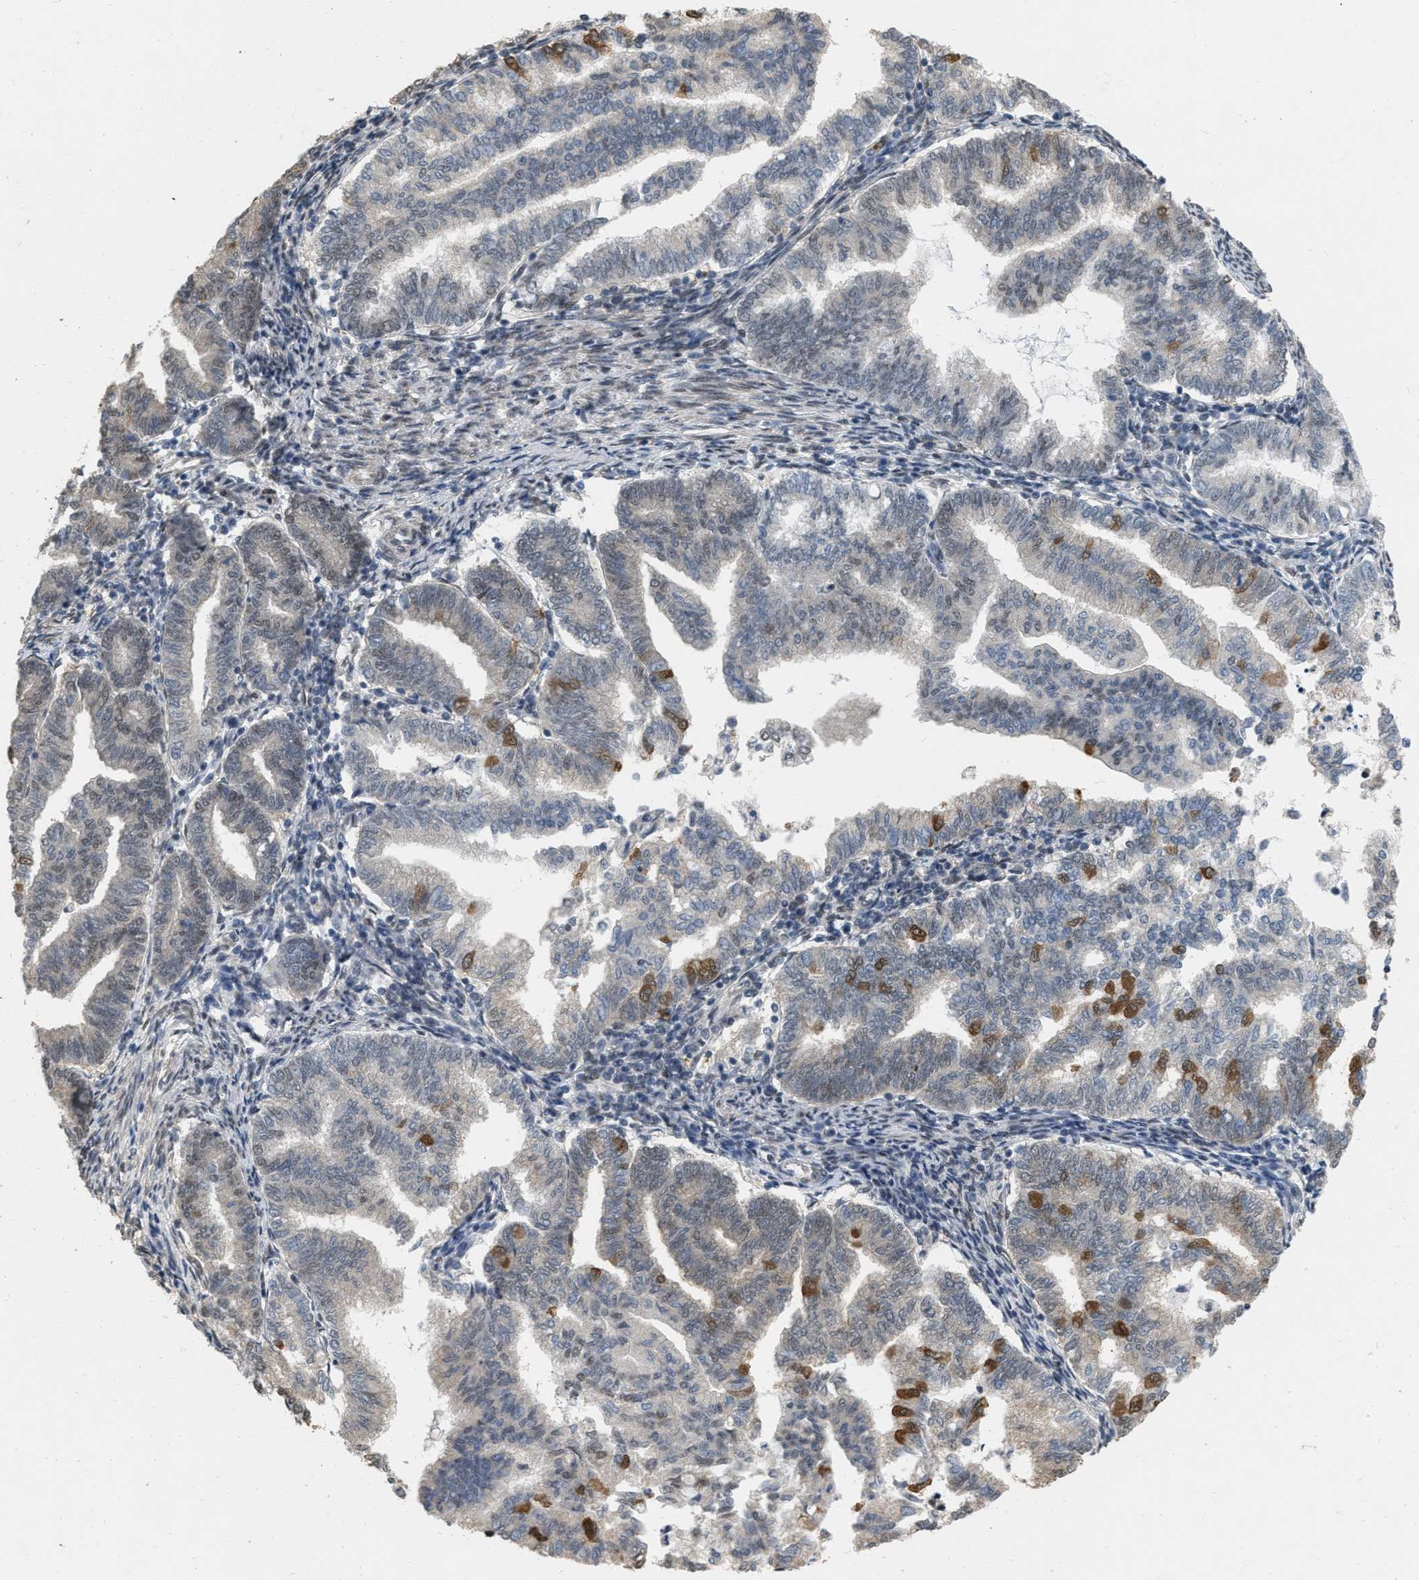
{"staining": {"intensity": "weak", "quantity": "<25%", "location": "cytoplasmic/membranous"}, "tissue": "endometrial cancer", "cell_type": "Tumor cells", "image_type": "cancer", "snomed": [{"axis": "morphology", "description": "Polyp, NOS"}, {"axis": "morphology", "description": "Adenocarcinoma, NOS"}, {"axis": "morphology", "description": "Adenoma, NOS"}, {"axis": "topography", "description": "Endometrium"}], "caption": "A high-resolution photomicrograph shows immunohistochemistry (IHC) staining of endometrial cancer (adenocarcinoma), which displays no significant expression in tumor cells.", "gene": "RUVBL1", "patient": {"sex": "female", "age": 79}}